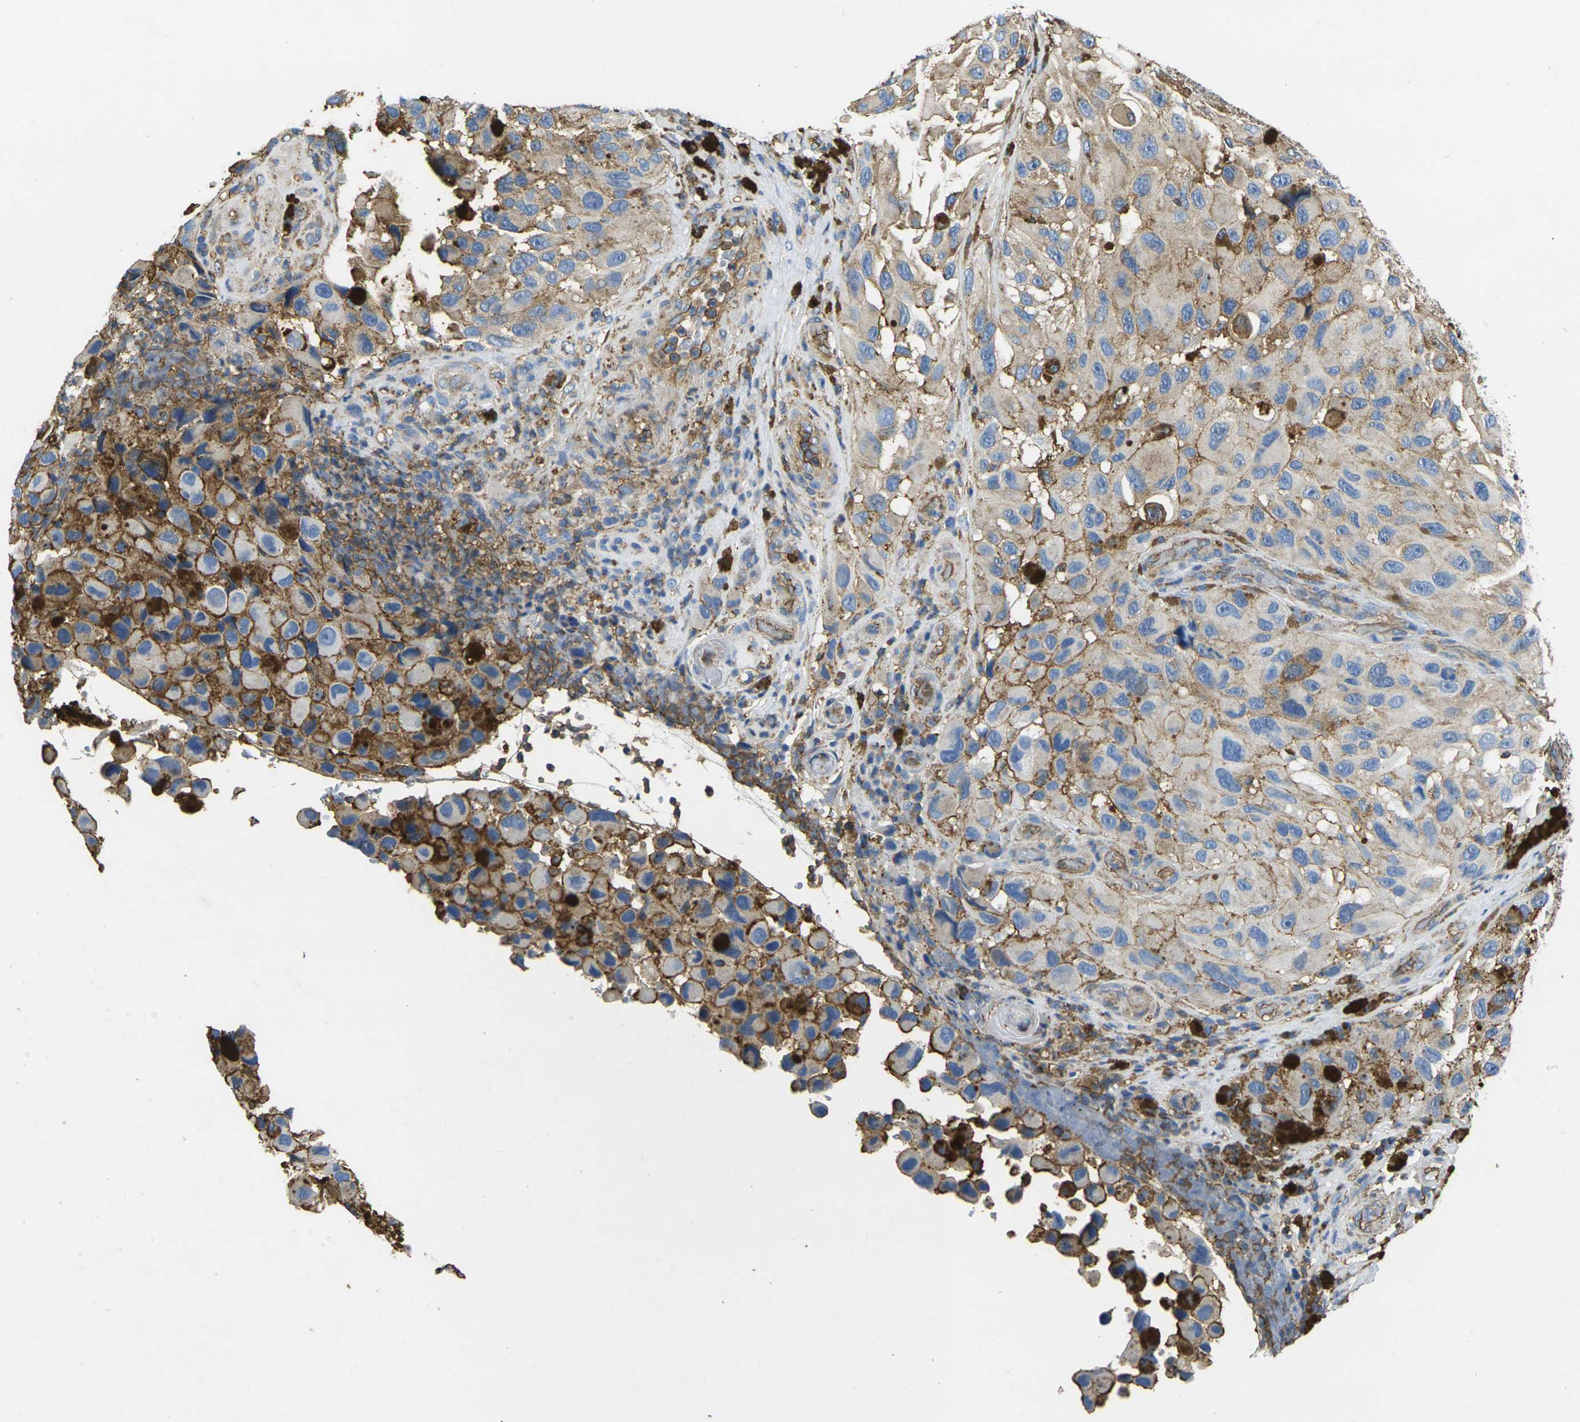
{"staining": {"intensity": "moderate", "quantity": "25%-75%", "location": "cytoplasmic/membranous"}, "tissue": "melanoma", "cell_type": "Tumor cells", "image_type": "cancer", "snomed": [{"axis": "morphology", "description": "Malignant melanoma, NOS"}, {"axis": "topography", "description": "Skin"}], "caption": "This is an image of immunohistochemistry (IHC) staining of malignant melanoma, which shows moderate expression in the cytoplasmic/membranous of tumor cells.", "gene": "FAM110D", "patient": {"sex": "female", "age": 73}}